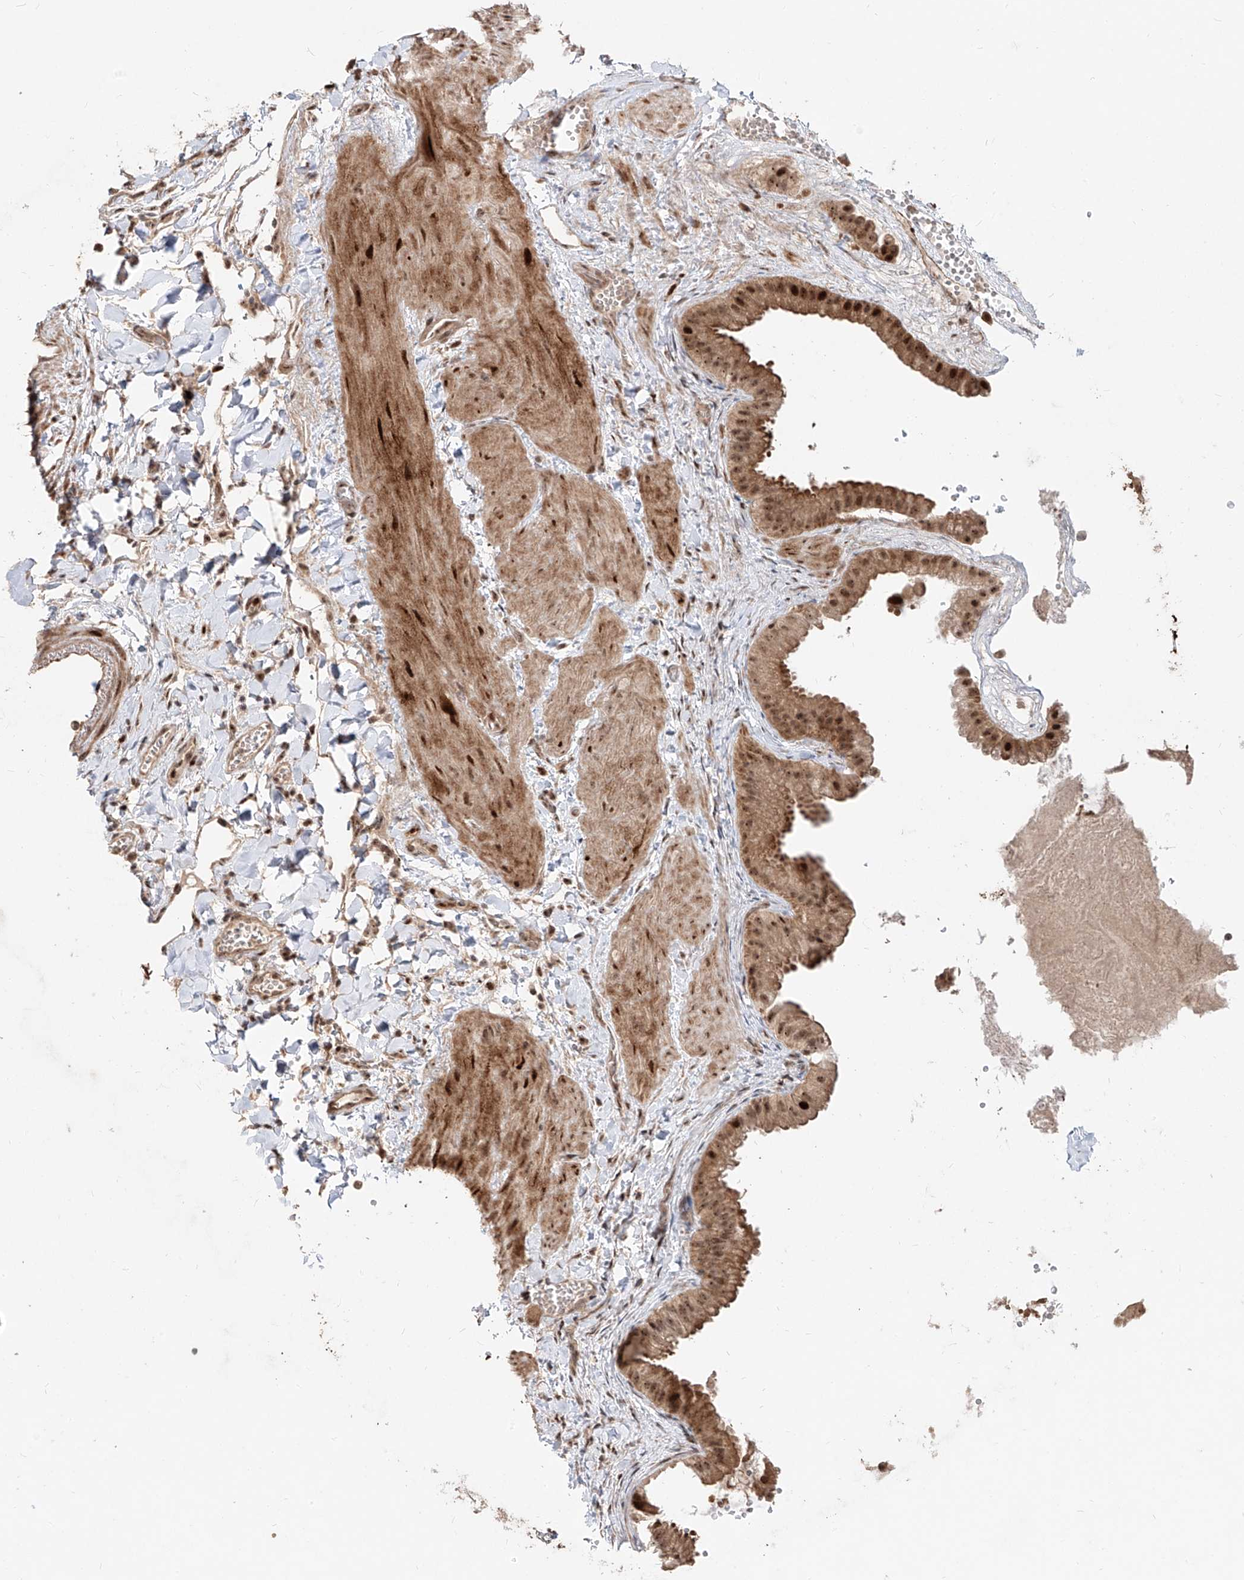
{"staining": {"intensity": "moderate", "quantity": ">75%", "location": "cytoplasmic/membranous,nuclear"}, "tissue": "gallbladder", "cell_type": "Glandular cells", "image_type": "normal", "snomed": [{"axis": "morphology", "description": "Normal tissue, NOS"}, {"axis": "topography", "description": "Gallbladder"}], "caption": "DAB (3,3'-diaminobenzidine) immunohistochemical staining of unremarkable gallbladder shows moderate cytoplasmic/membranous,nuclear protein positivity in about >75% of glandular cells. Using DAB (3,3'-diaminobenzidine) (brown) and hematoxylin (blue) stains, captured at high magnification using brightfield microscopy.", "gene": "ZNF710", "patient": {"sex": "male", "age": 55}}